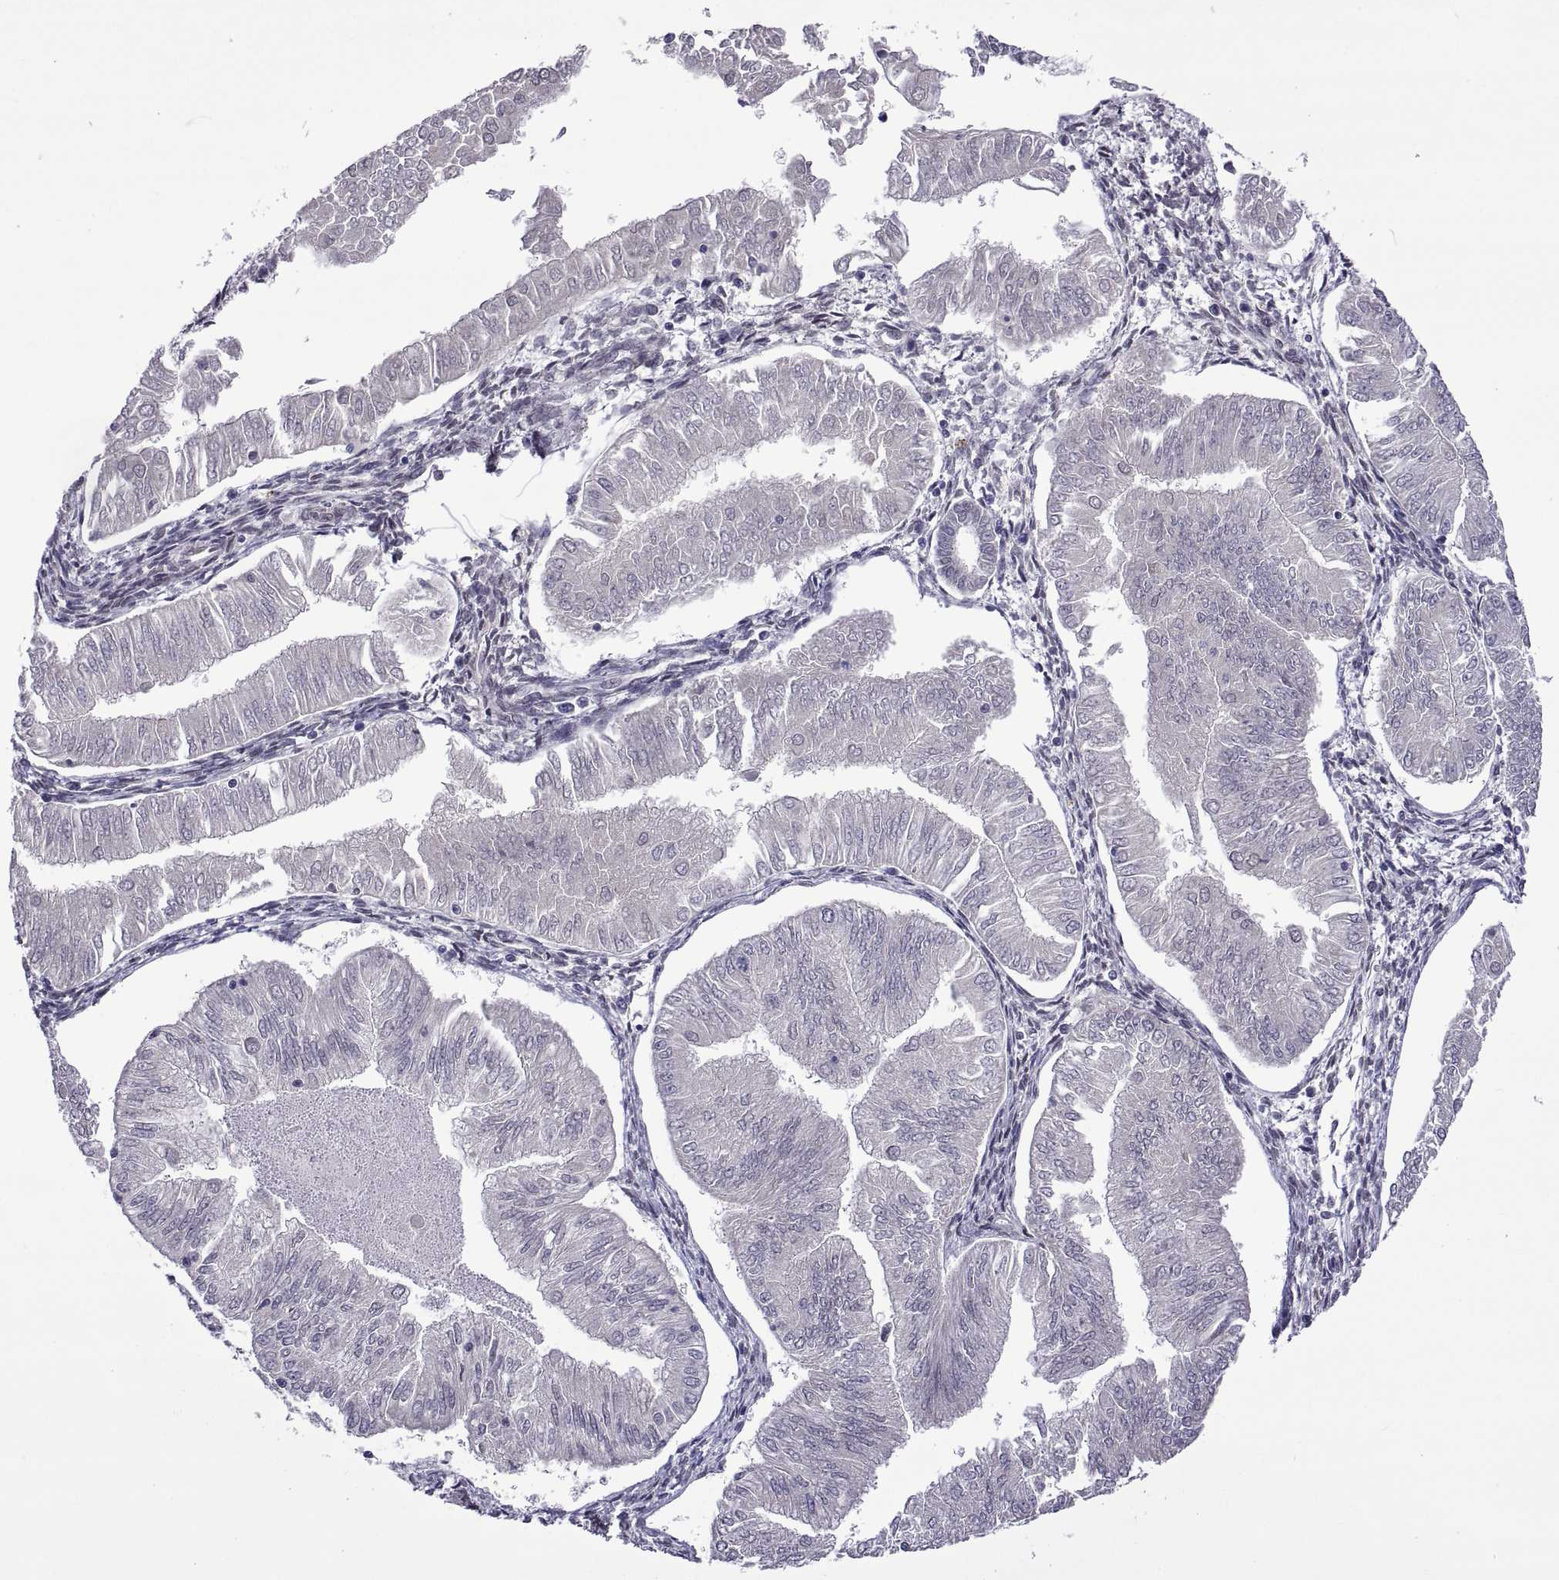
{"staining": {"intensity": "negative", "quantity": "none", "location": "none"}, "tissue": "endometrial cancer", "cell_type": "Tumor cells", "image_type": "cancer", "snomed": [{"axis": "morphology", "description": "Adenocarcinoma, NOS"}, {"axis": "topography", "description": "Endometrium"}], "caption": "This is an immunohistochemistry micrograph of endometrial cancer. There is no positivity in tumor cells.", "gene": "NR4A1", "patient": {"sex": "female", "age": 53}}